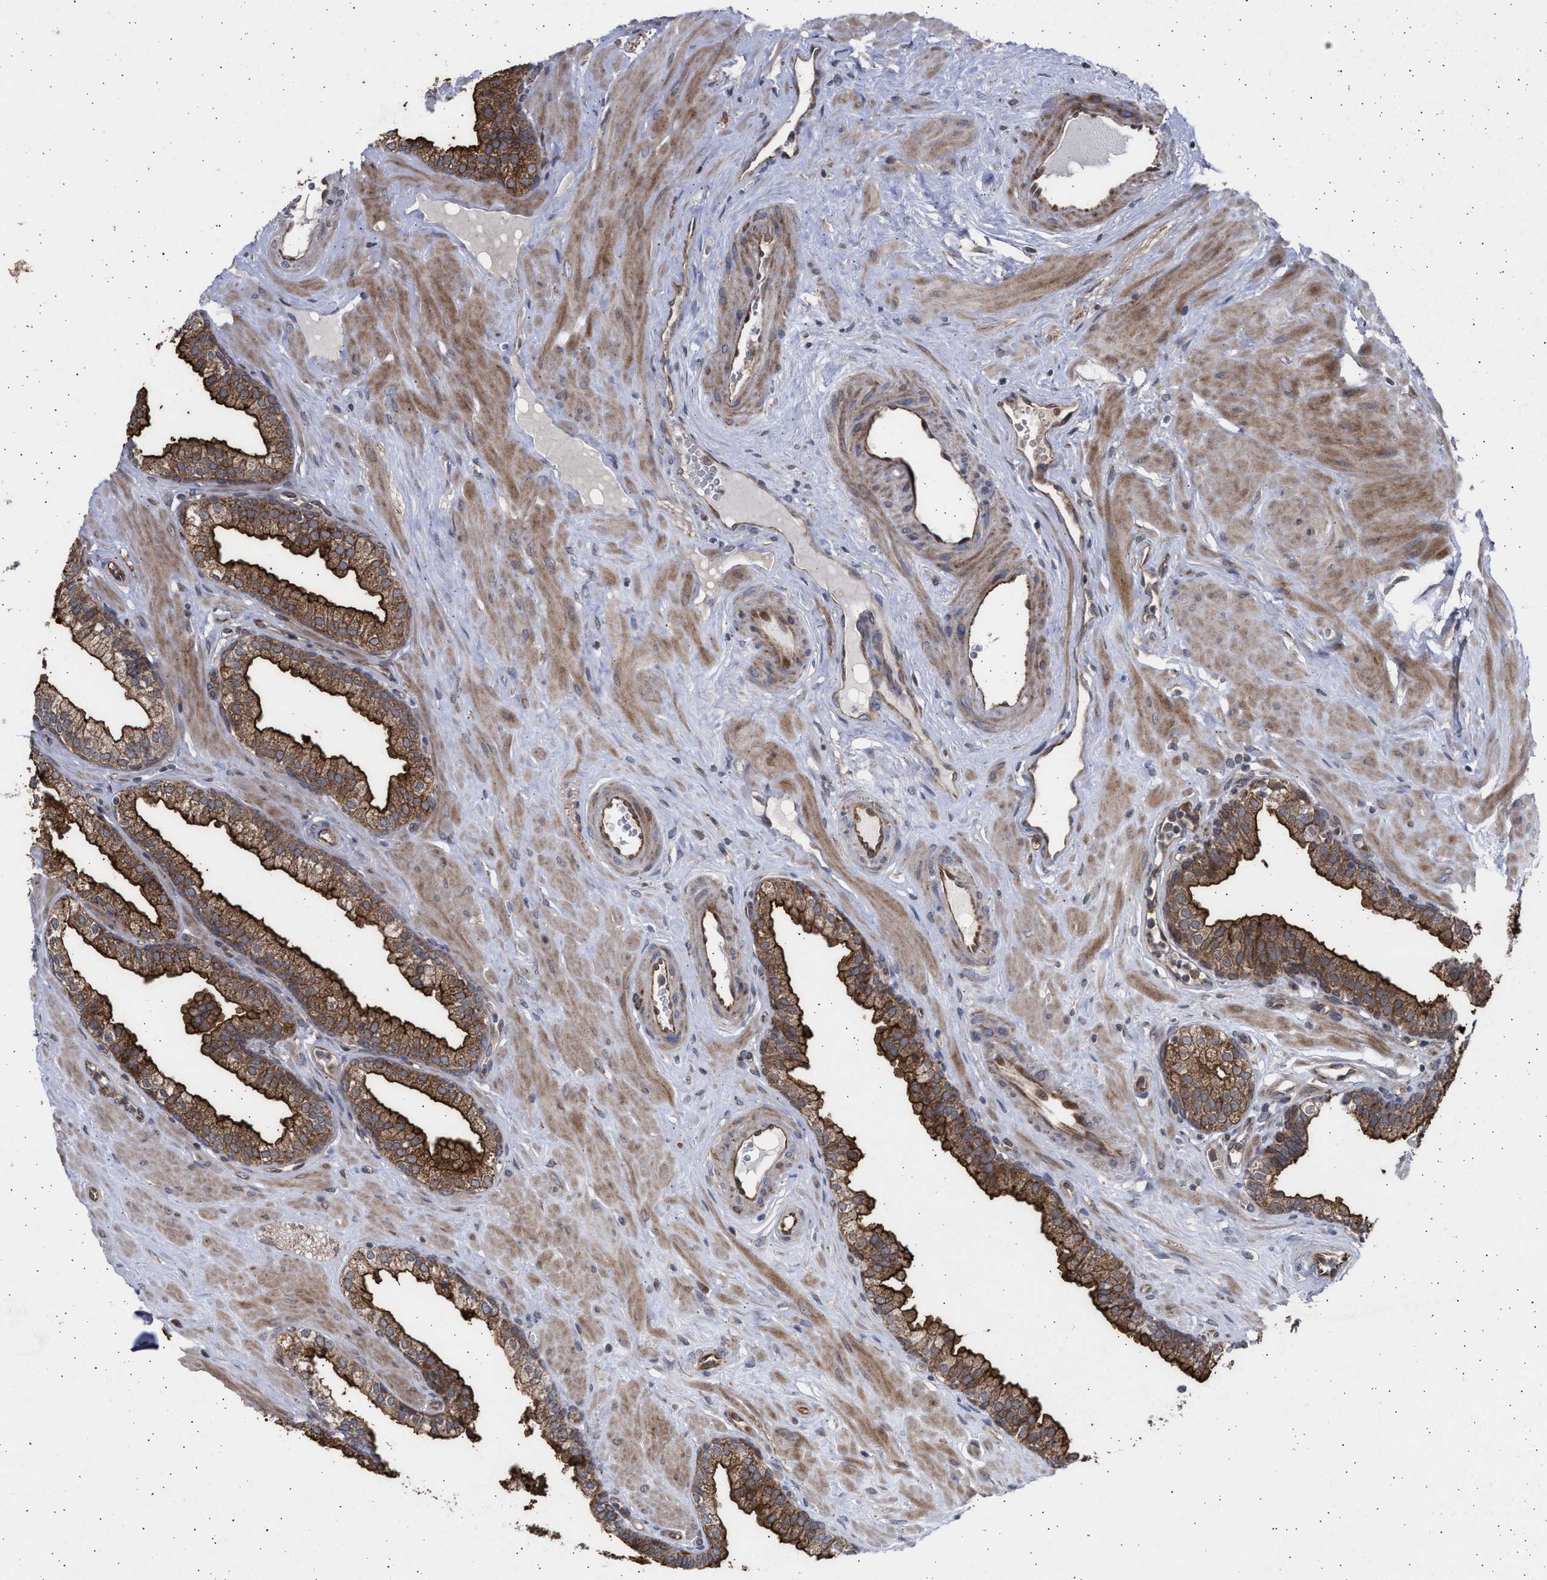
{"staining": {"intensity": "strong", "quantity": ">75%", "location": "cytoplasmic/membranous"}, "tissue": "prostate", "cell_type": "Glandular cells", "image_type": "normal", "snomed": [{"axis": "morphology", "description": "Normal tissue, NOS"}, {"axis": "morphology", "description": "Urothelial carcinoma, Low grade"}, {"axis": "topography", "description": "Urinary bladder"}, {"axis": "topography", "description": "Prostate"}], "caption": "Immunohistochemical staining of normal human prostate demonstrates high levels of strong cytoplasmic/membranous expression in approximately >75% of glandular cells.", "gene": "TTC19", "patient": {"sex": "male", "age": 60}}